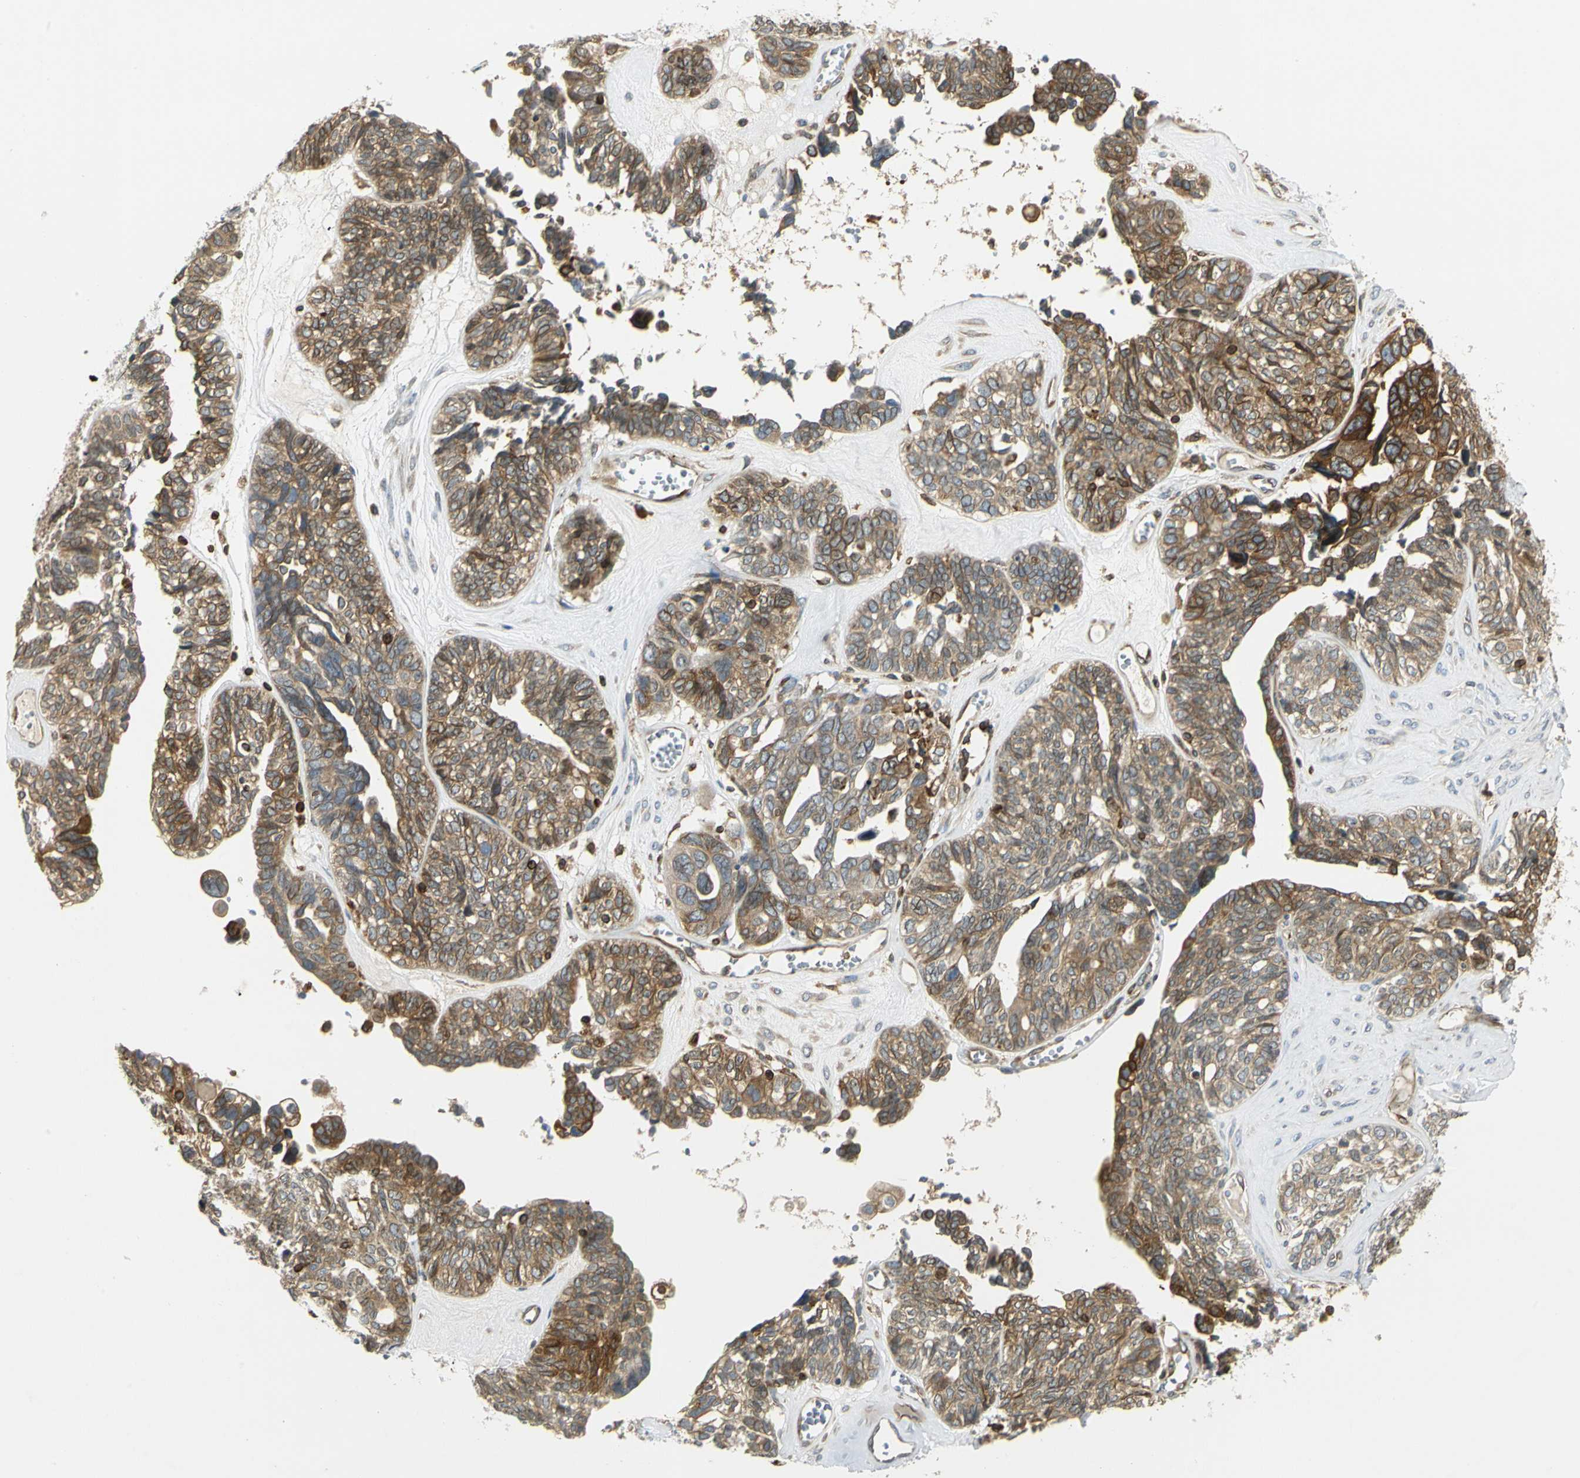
{"staining": {"intensity": "moderate", "quantity": ">75%", "location": "cytoplasmic/membranous"}, "tissue": "ovarian cancer", "cell_type": "Tumor cells", "image_type": "cancer", "snomed": [{"axis": "morphology", "description": "Cystadenocarcinoma, serous, NOS"}, {"axis": "topography", "description": "Ovary"}], "caption": "High-power microscopy captured an immunohistochemistry image of ovarian serous cystadenocarcinoma, revealing moderate cytoplasmic/membranous expression in approximately >75% of tumor cells. Immunohistochemistry (ihc) stains the protein in brown and the nuclei are stained blue.", "gene": "TAPBP", "patient": {"sex": "female", "age": 79}}